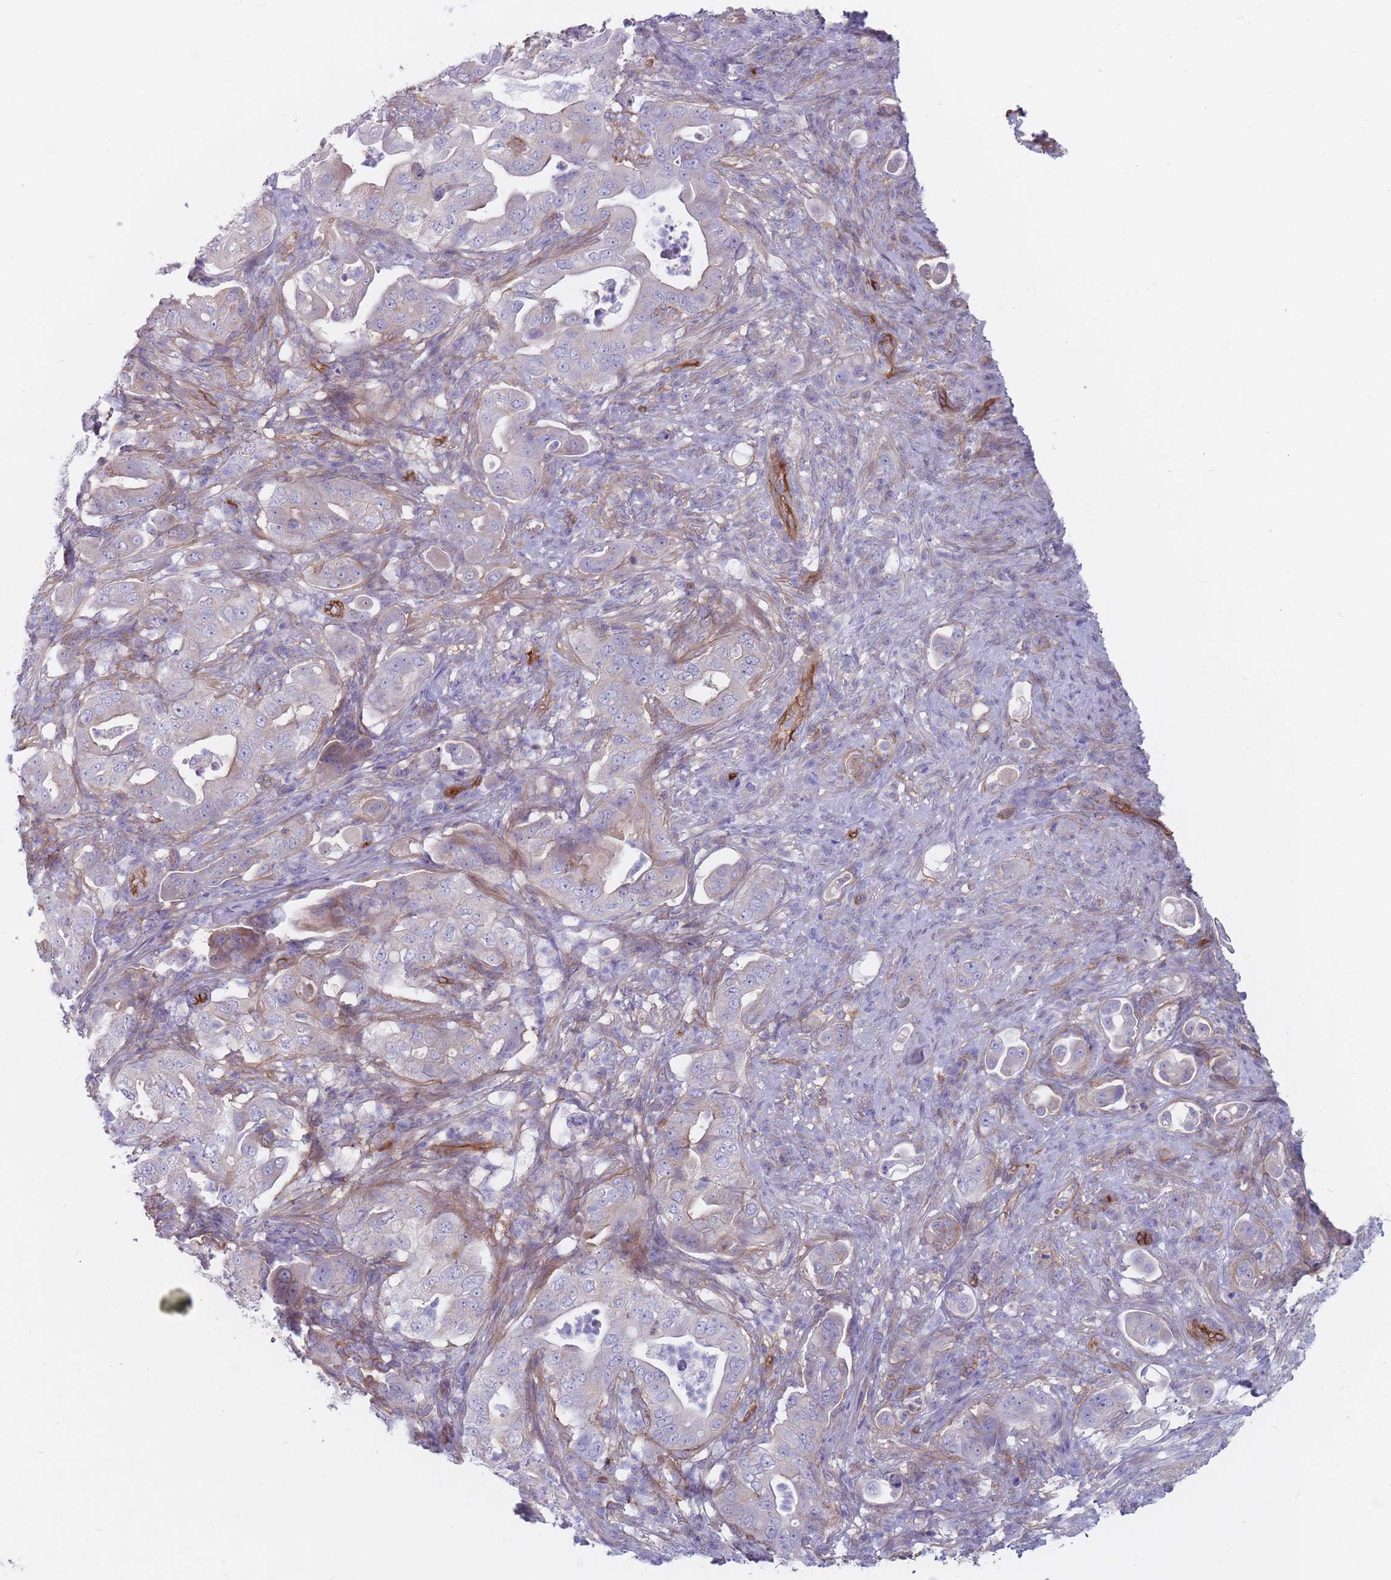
{"staining": {"intensity": "negative", "quantity": "none", "location": "none"}, "tissue": "pancreatic cancer", "cell_type": "Tumor cells", "image_type": "cancer", "snomed": [{"axis": "morphology", "description": "Normal tissue, NOS"}, {"axis": "morphology", "description": "Adenocarcinoma, NOS"}, {"axis": "topography", "description": "Lymph node"}, {"axis": "topography", "description": "Pancreas"}], "caption": "Tumor cells show no significant protein expression in pancreatic cancer (adenocarcinoma).", "gene": "PLPP1", "patient": {"sex": "female", "age": 67}}